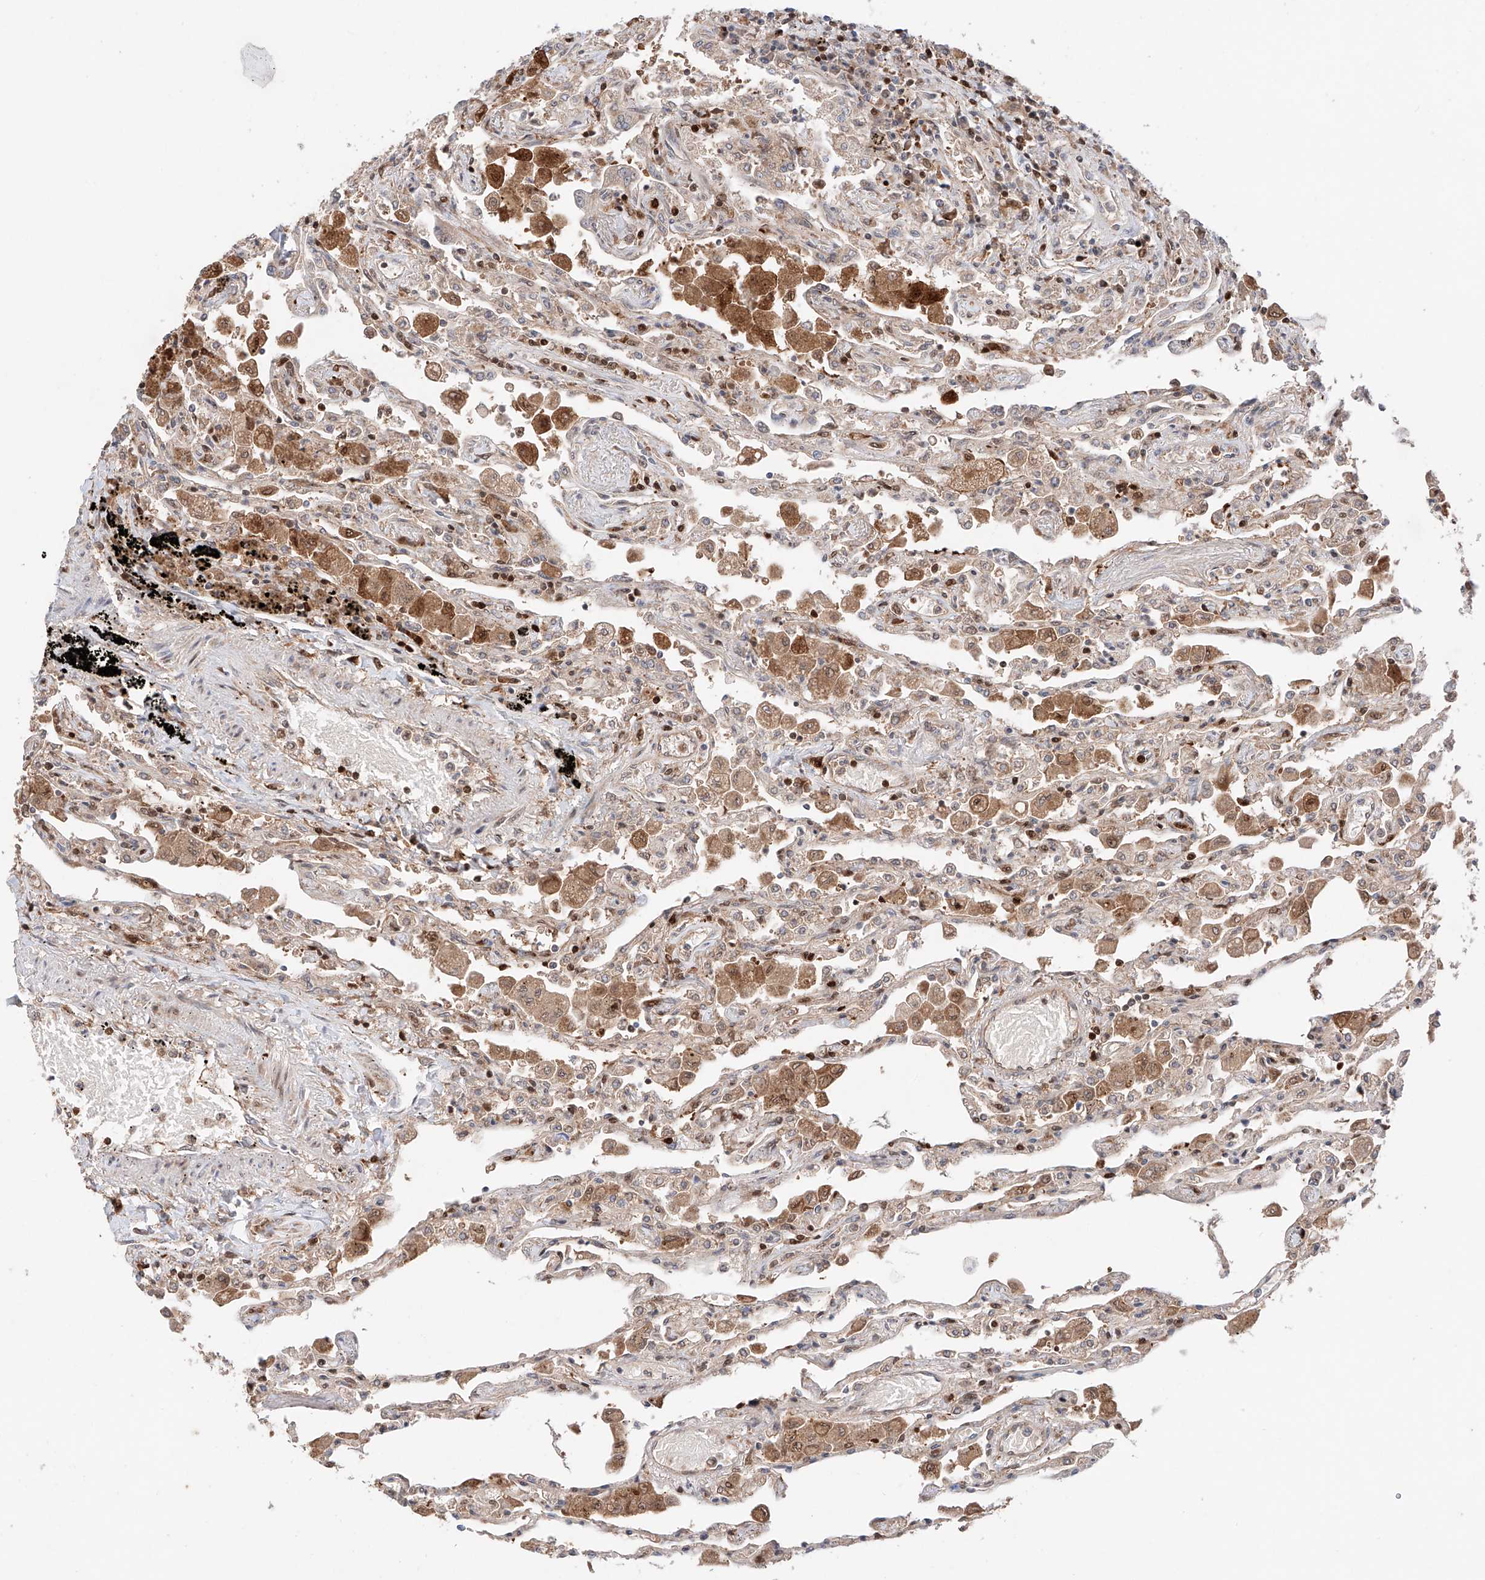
{"staining": {"intensity": "weak", "quantity": "25%-75%", "location": "cytoplasmic/membranous"}, "tissue": "lung", "cell_type": "Alveolar cells", "image_type": "normal", "snomed": [{"axis": "morphology", "description": "Normal tissue, NOS"}, {"axis": "topography", "description": "Bronchus"}, {"axis": "topography", "description": "Lung"}], "caption": "Immunohistochemistry photomicrograph of normal human lung stained for a protein (brown), which shows low levels of weak cytoplasmic/membranous expression in approximately 25%-75% of alveolar cells.", "gene": "IGSF22", "patient": {"sex": "female", "age": 49}}